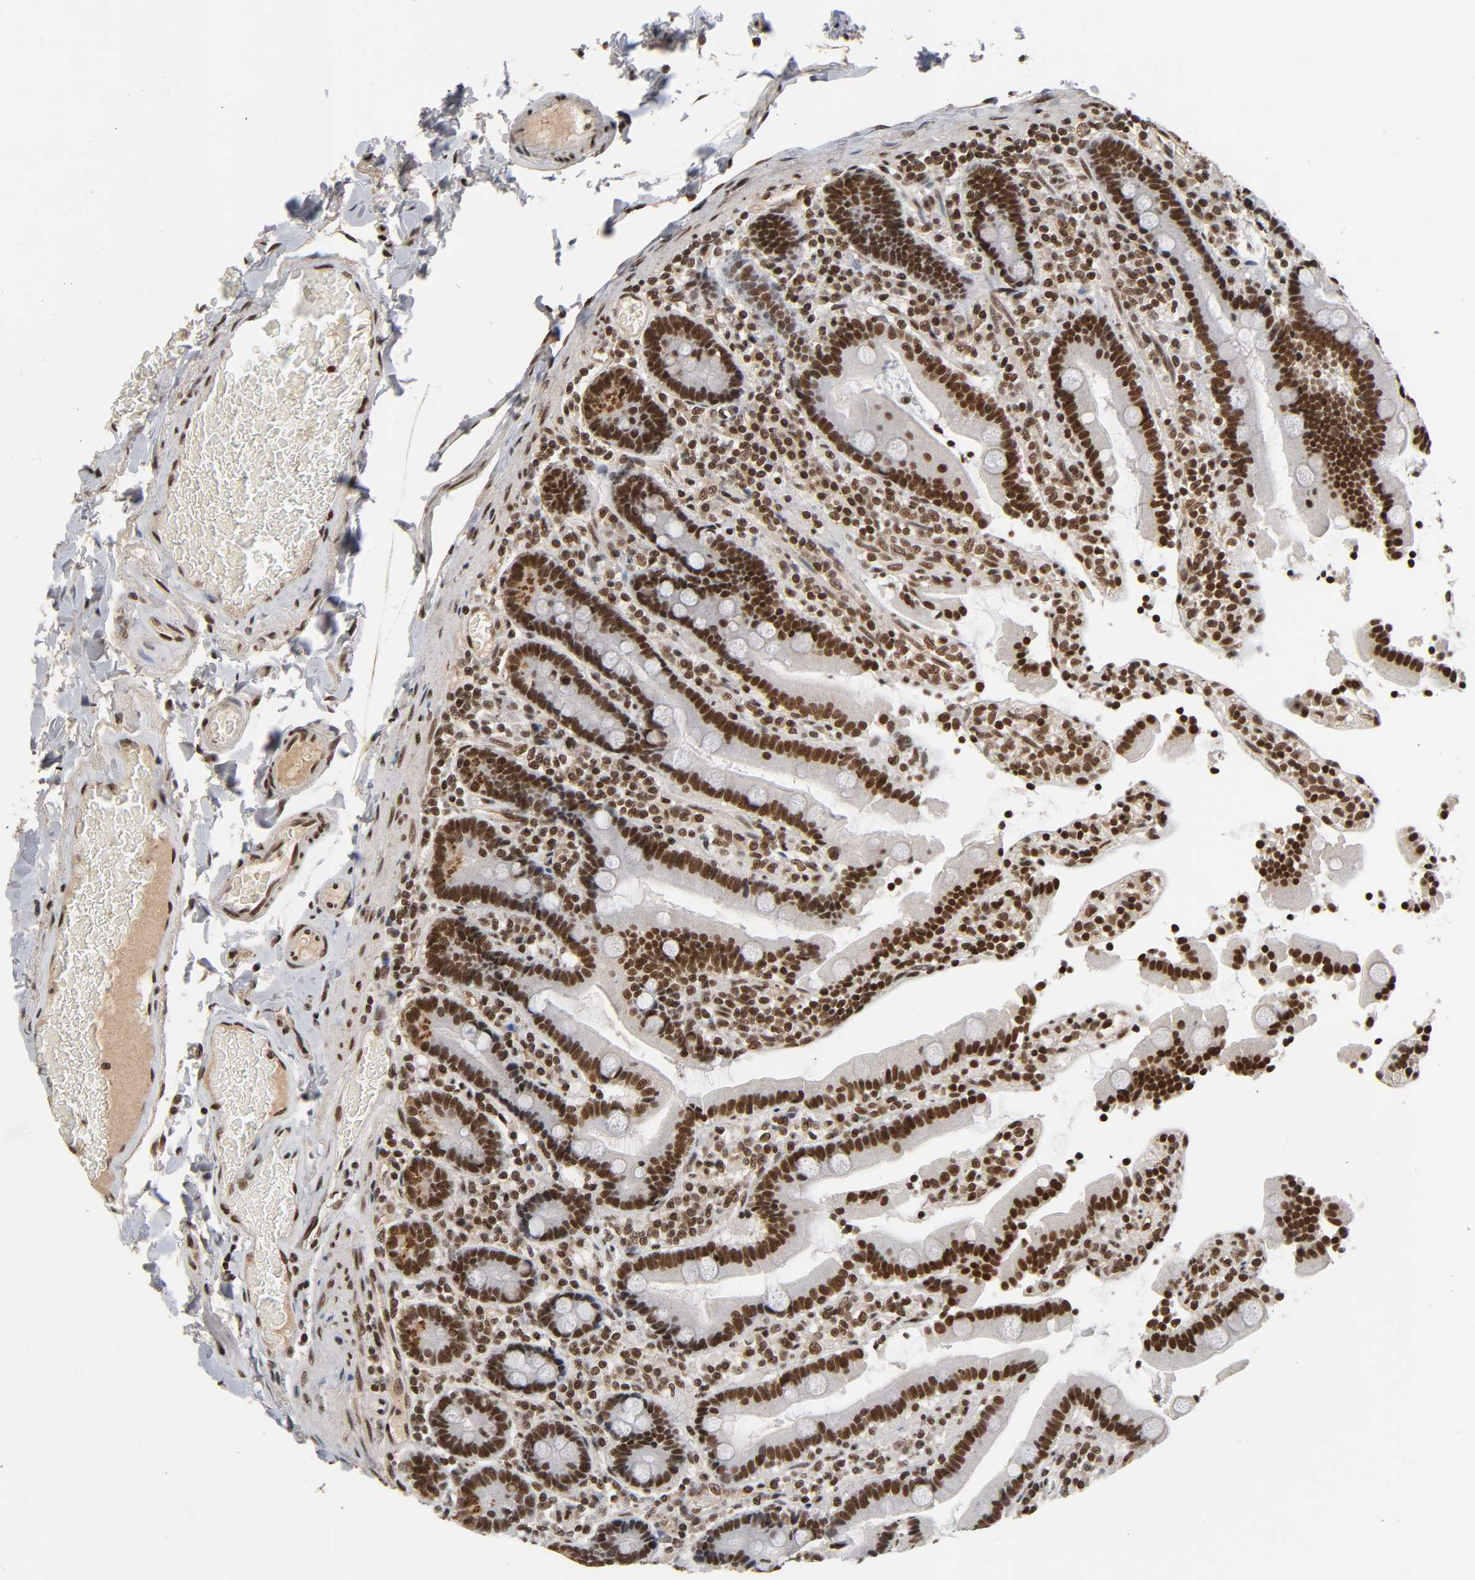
{"staining": {"intensity": "strong", "quantity": ">75%", "location": "cytoplasmic/membranous,nuclear"}, "tissue": "duodenum", "cell_type": "Glandular cells", "image_type": "normal", "snomed": [{"axis": "morphology", "description": "Normal tissue, NOS"}, {"axis": "topography", "description": "Duodenum"}], "caption": "Protein staining exhibits strong cytoplasmic/membranous,nuclear expression in approximately >75% of glandular cells in benign duodenum.", "gene": "ZNF384", "patient": {"sex": "female", "age": 53}}